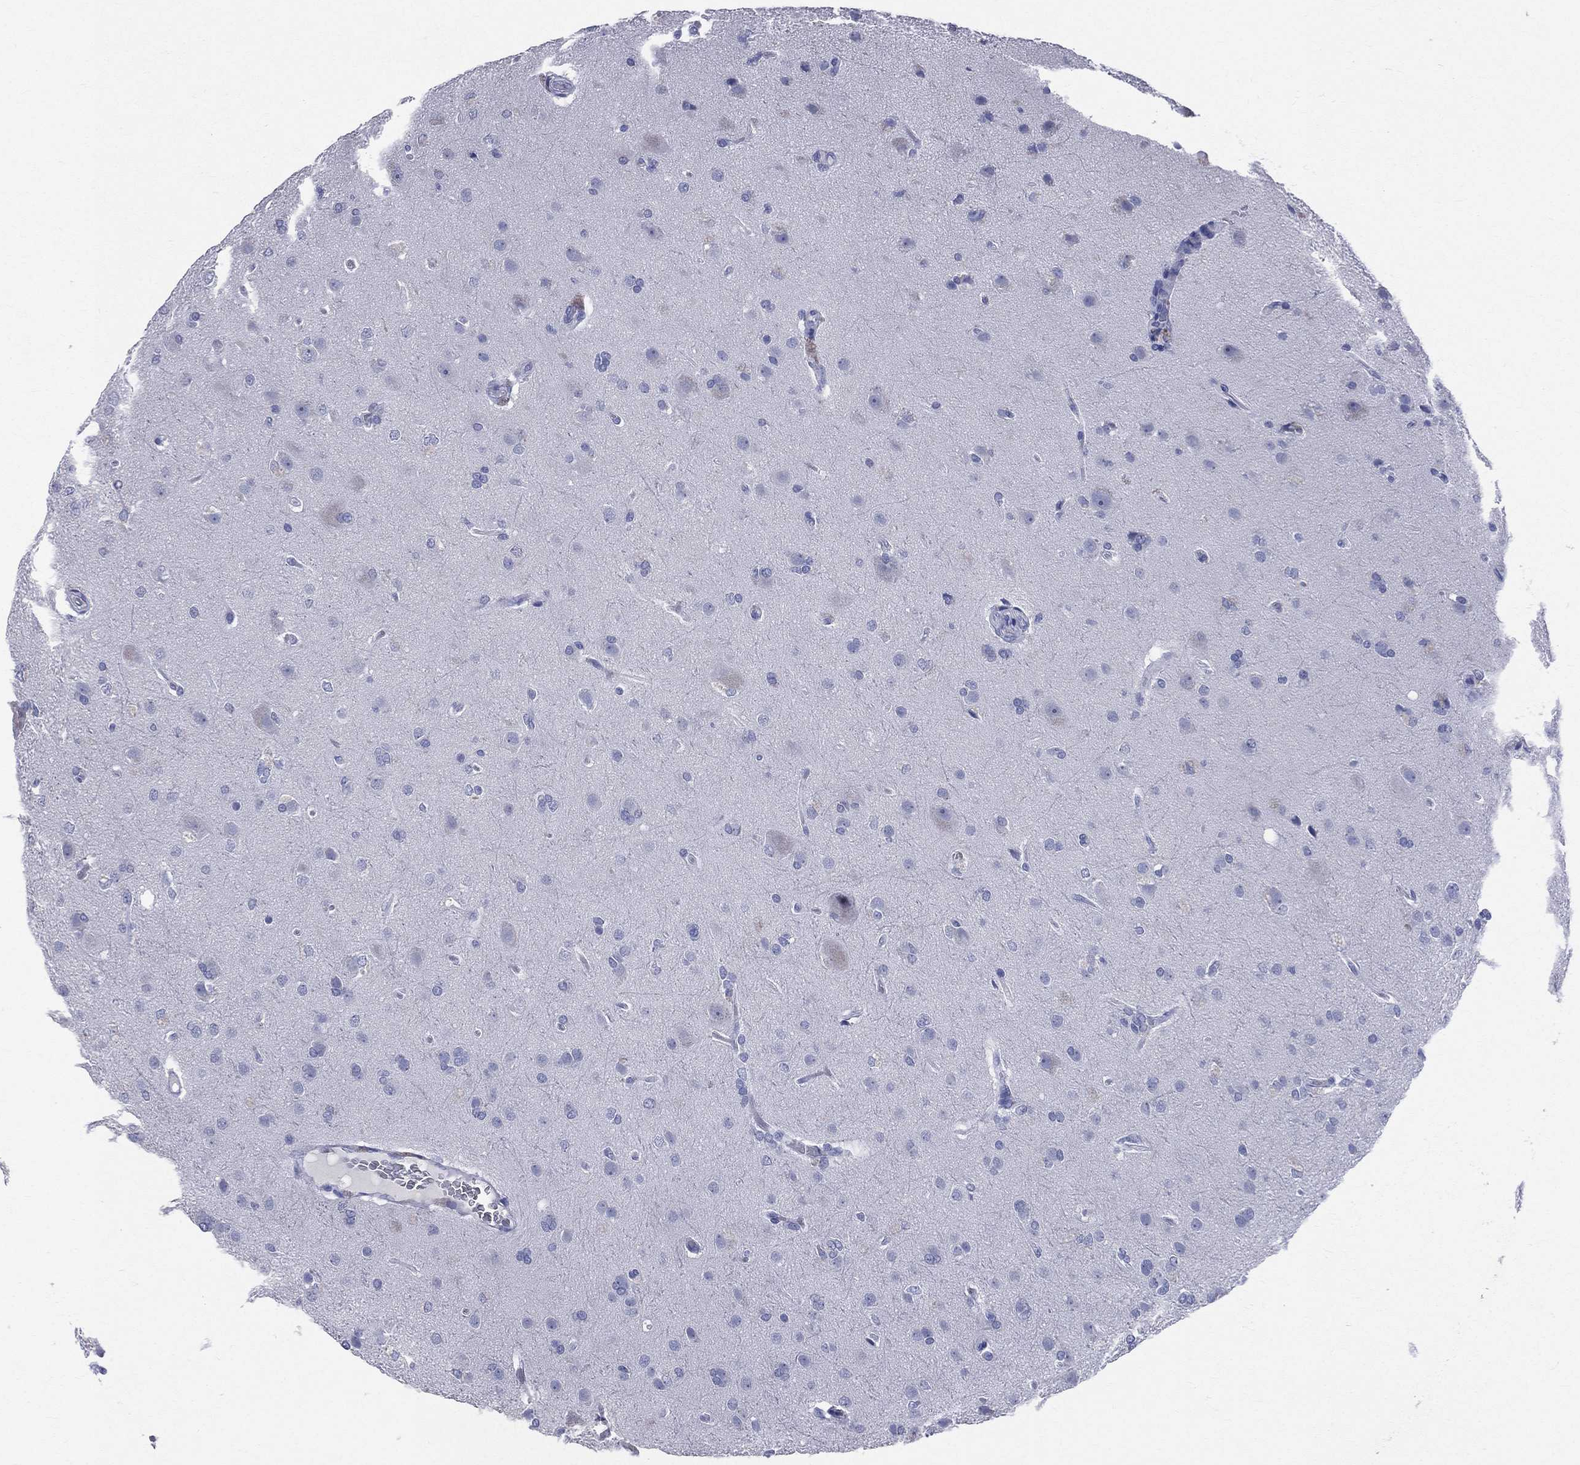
{"staining": {"intensity": "negative", "quantity": "none", "location": "none"}, "tissue": "glioma", "cell_type": "Tumor cells", "image_type": "cancer", "snomed": [{"axis": "morphology", "description": "Glioma, malignant, High grade"}, {"axis": "topography", "description": "Brain"}], "caption": "This is an IHC micrograph of human glioma. There is no expression in tumor cells.", "gene": "CYLC1", "patient": {"sex": "male", "age": 68}}